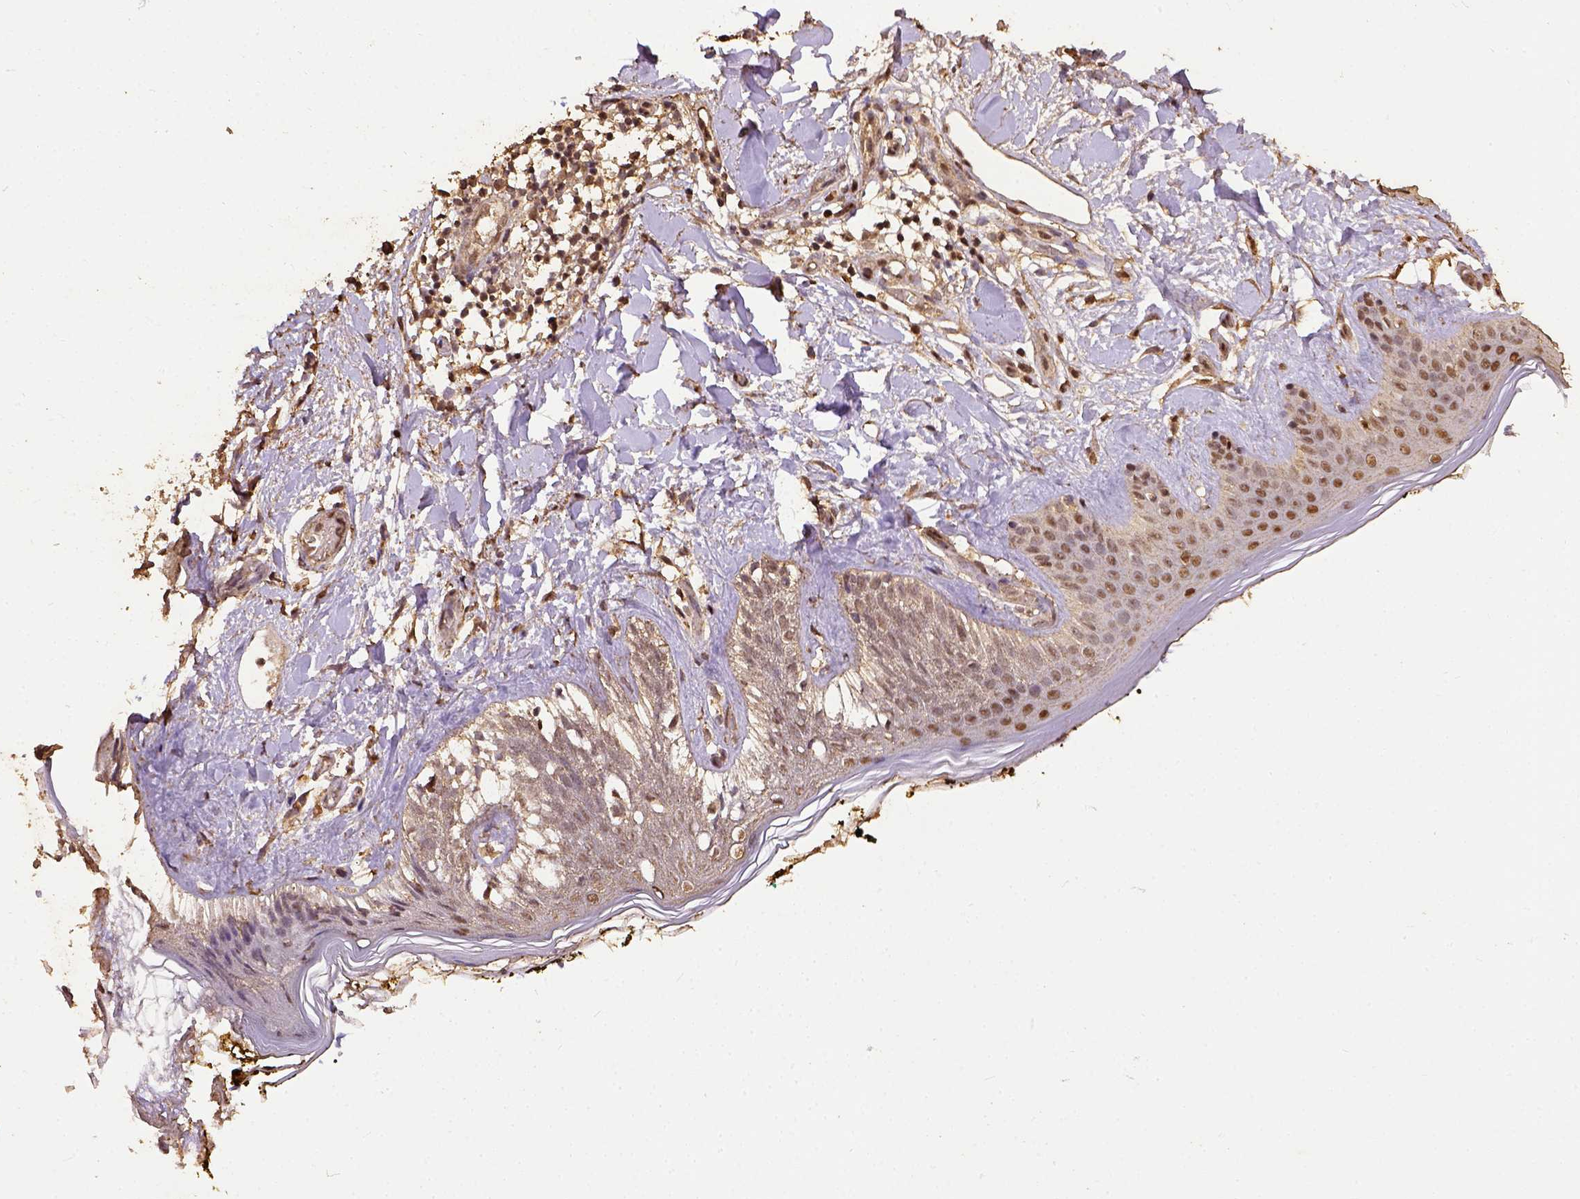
{"staining": {"intensity": "moderate", "quantity": ">75%", "location": "cytoplasmic/membranous,nuclear"}, "tissue": "skin", "cell_type": "Fibroblasts", "image_type": "normal", "snomed": [{"axis": "morphology", "description": "Normal tissue, NOS"}, {"axis": "topography", "description": "Skin"}], "caption": "Immunohistochemistry (IHC) image of unremarkable skin: human skin stained using immunohistochemistry exhibits medium levels of moderate protein expression localized specifically in the cytoplasmic/membranous,nuclear of fibroblasts, appearing as a cytoplasmic/membranous,nuclear brown color.", "gene": "NACC1", "patient": {"sex": "female", "age": 34}}